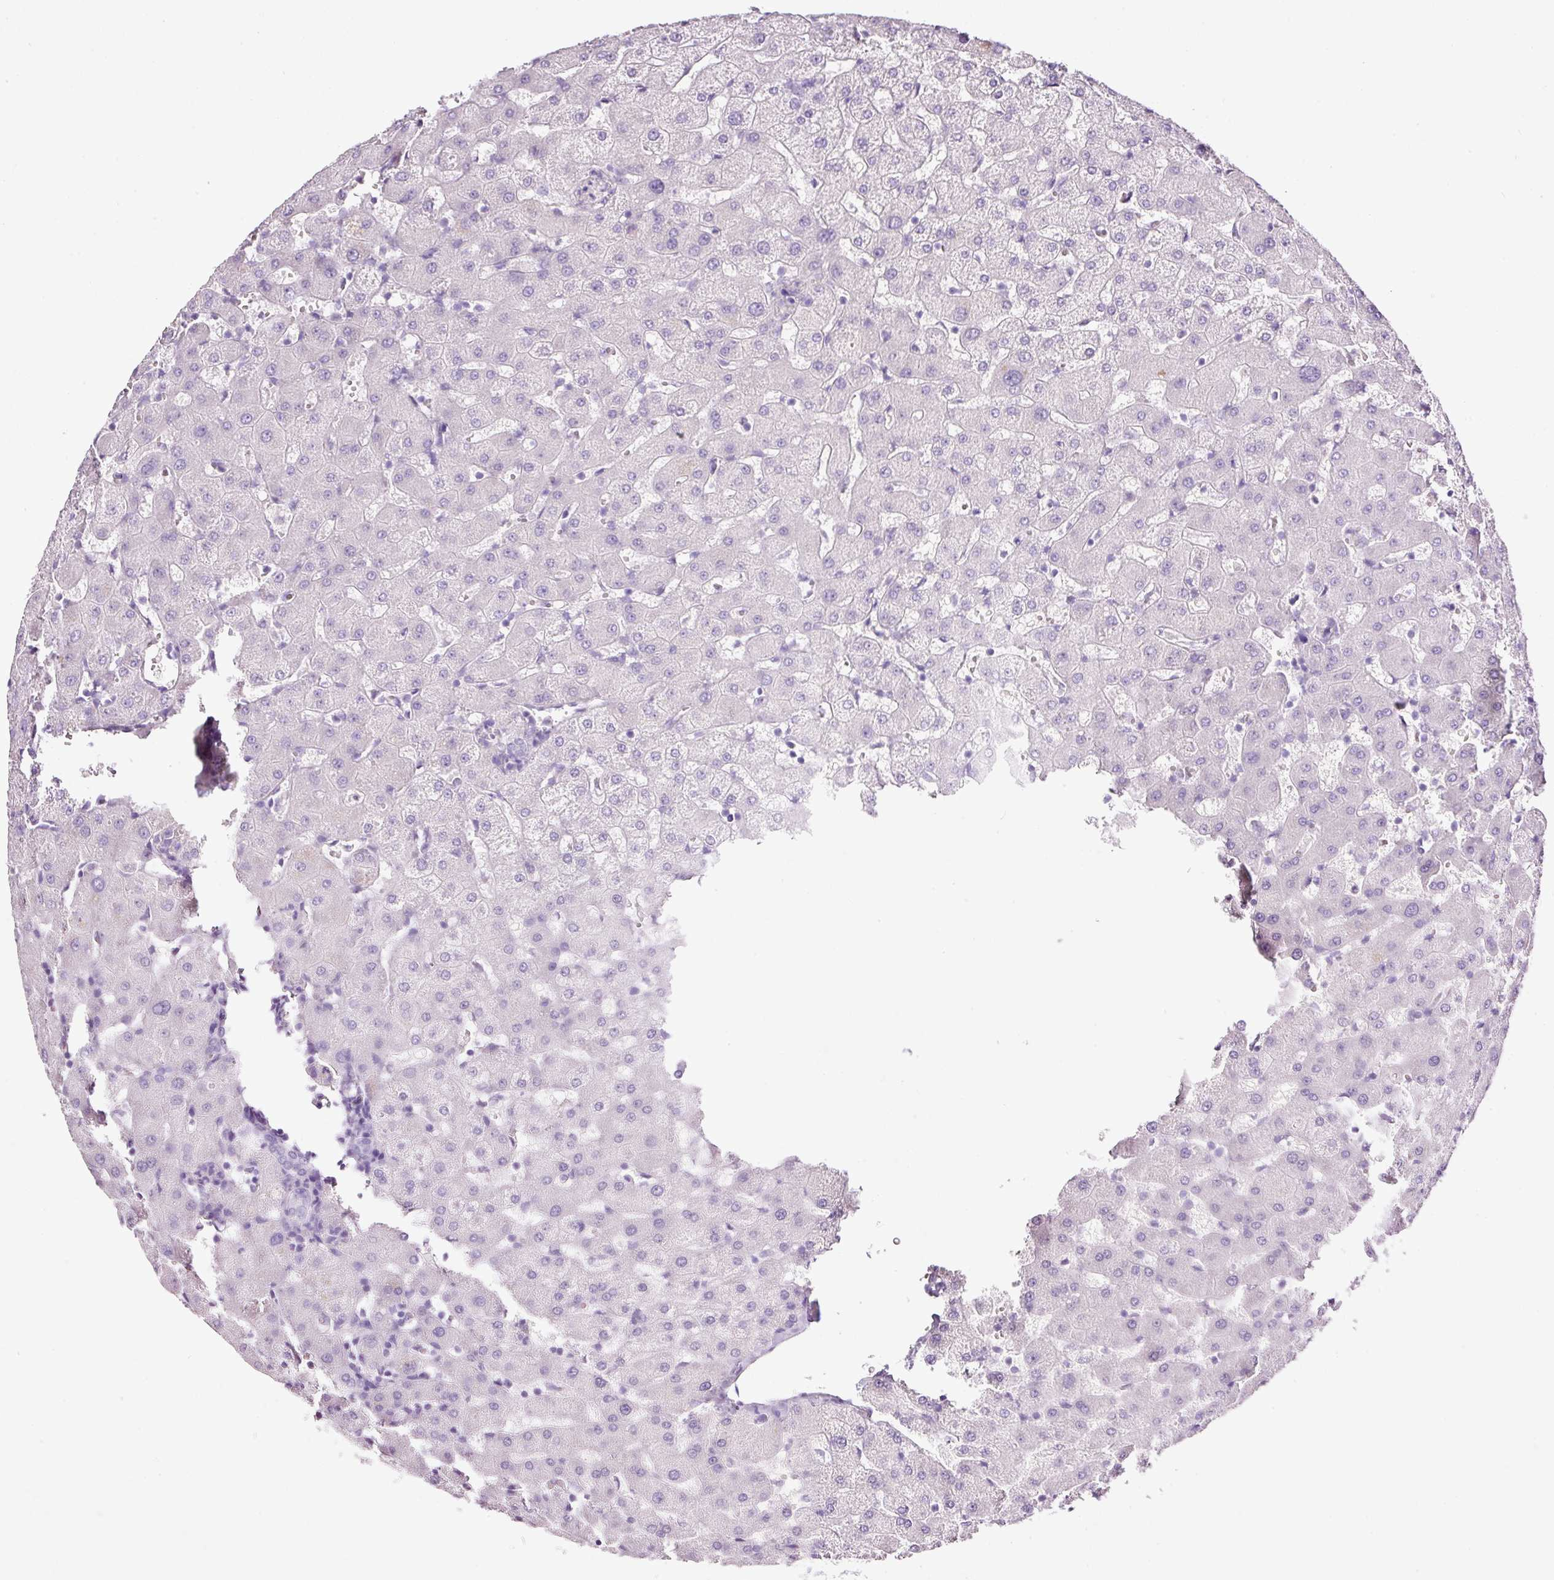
{"staining": {"intensity": "negative", "quantity": "none", "location": "none"}, "tissue": "liver", "cell_type": "Cholangiocytes", "image_type": "normal", "snomed": [{"axis": "morphology", "description": "Normal tissue, NOS"}, {"axis": "topography", "description": "Liver"}], "caption": "This is a photomicrograph of IHC staining of benign liver, which shows no expression in cholangiocytes.", "gene": "BSND", "patient": {"sex": "female", "age": 63}}